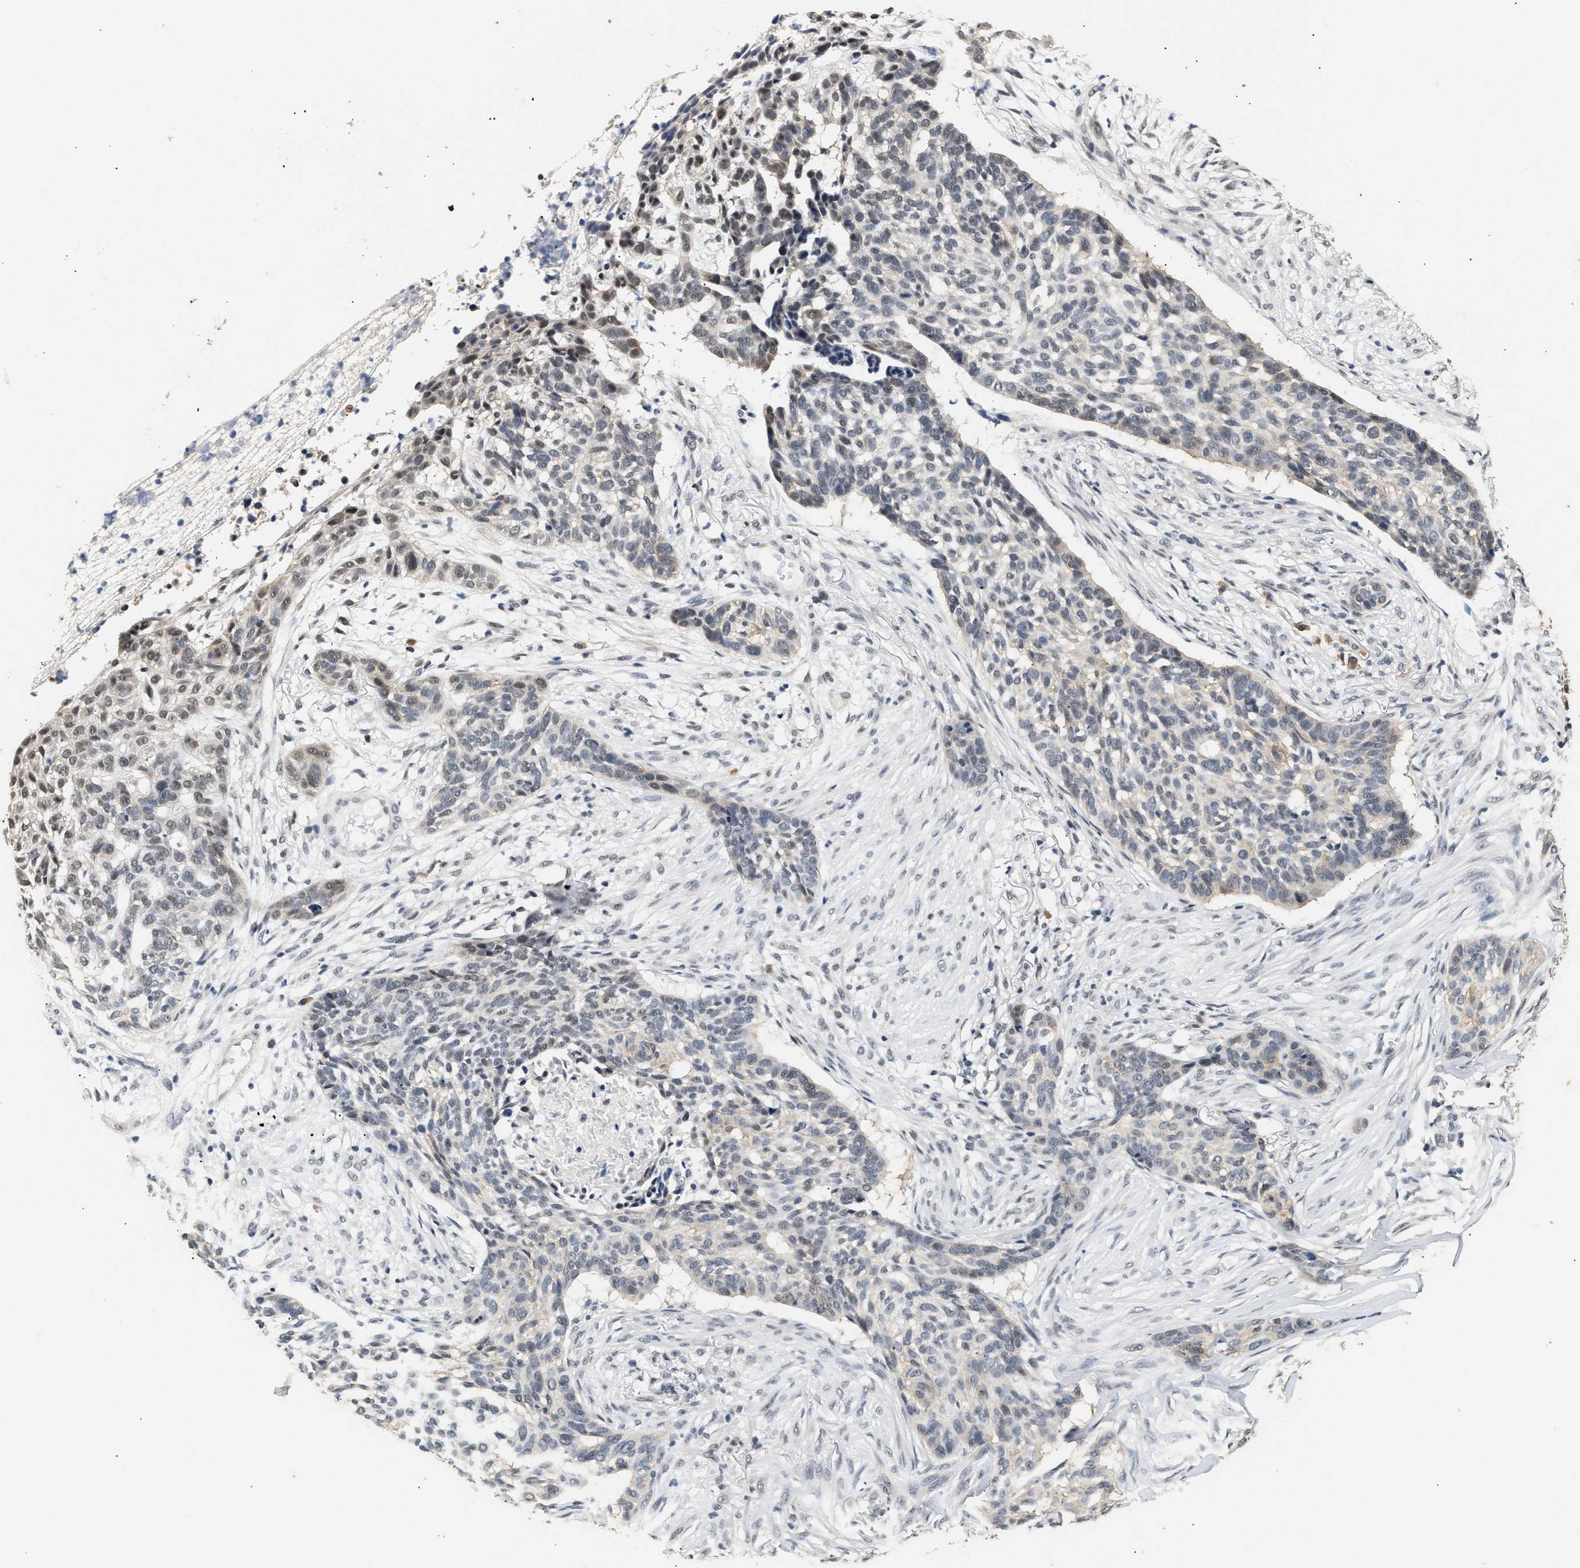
{"staining": {"intensity": "weak", "quantity": "<25%", "location": "nuclear"}, "tissue": "skin cancer", "cell_type": "Tumor cells", "image_type": "cancer", "snomed": [{"axis": "morphology", "description": "Basal cell carcinoma"}, {"axis": "topography", "description": "Skin"}], "caption": "Immunohistochemistry (IHC) of human skin cancer (basal cell carcinoma) reveals no expression in tumor cells. Nuclei are stained in blue.", "gene": "THOC1", "patient": {"sex": "male", "age": 85}}